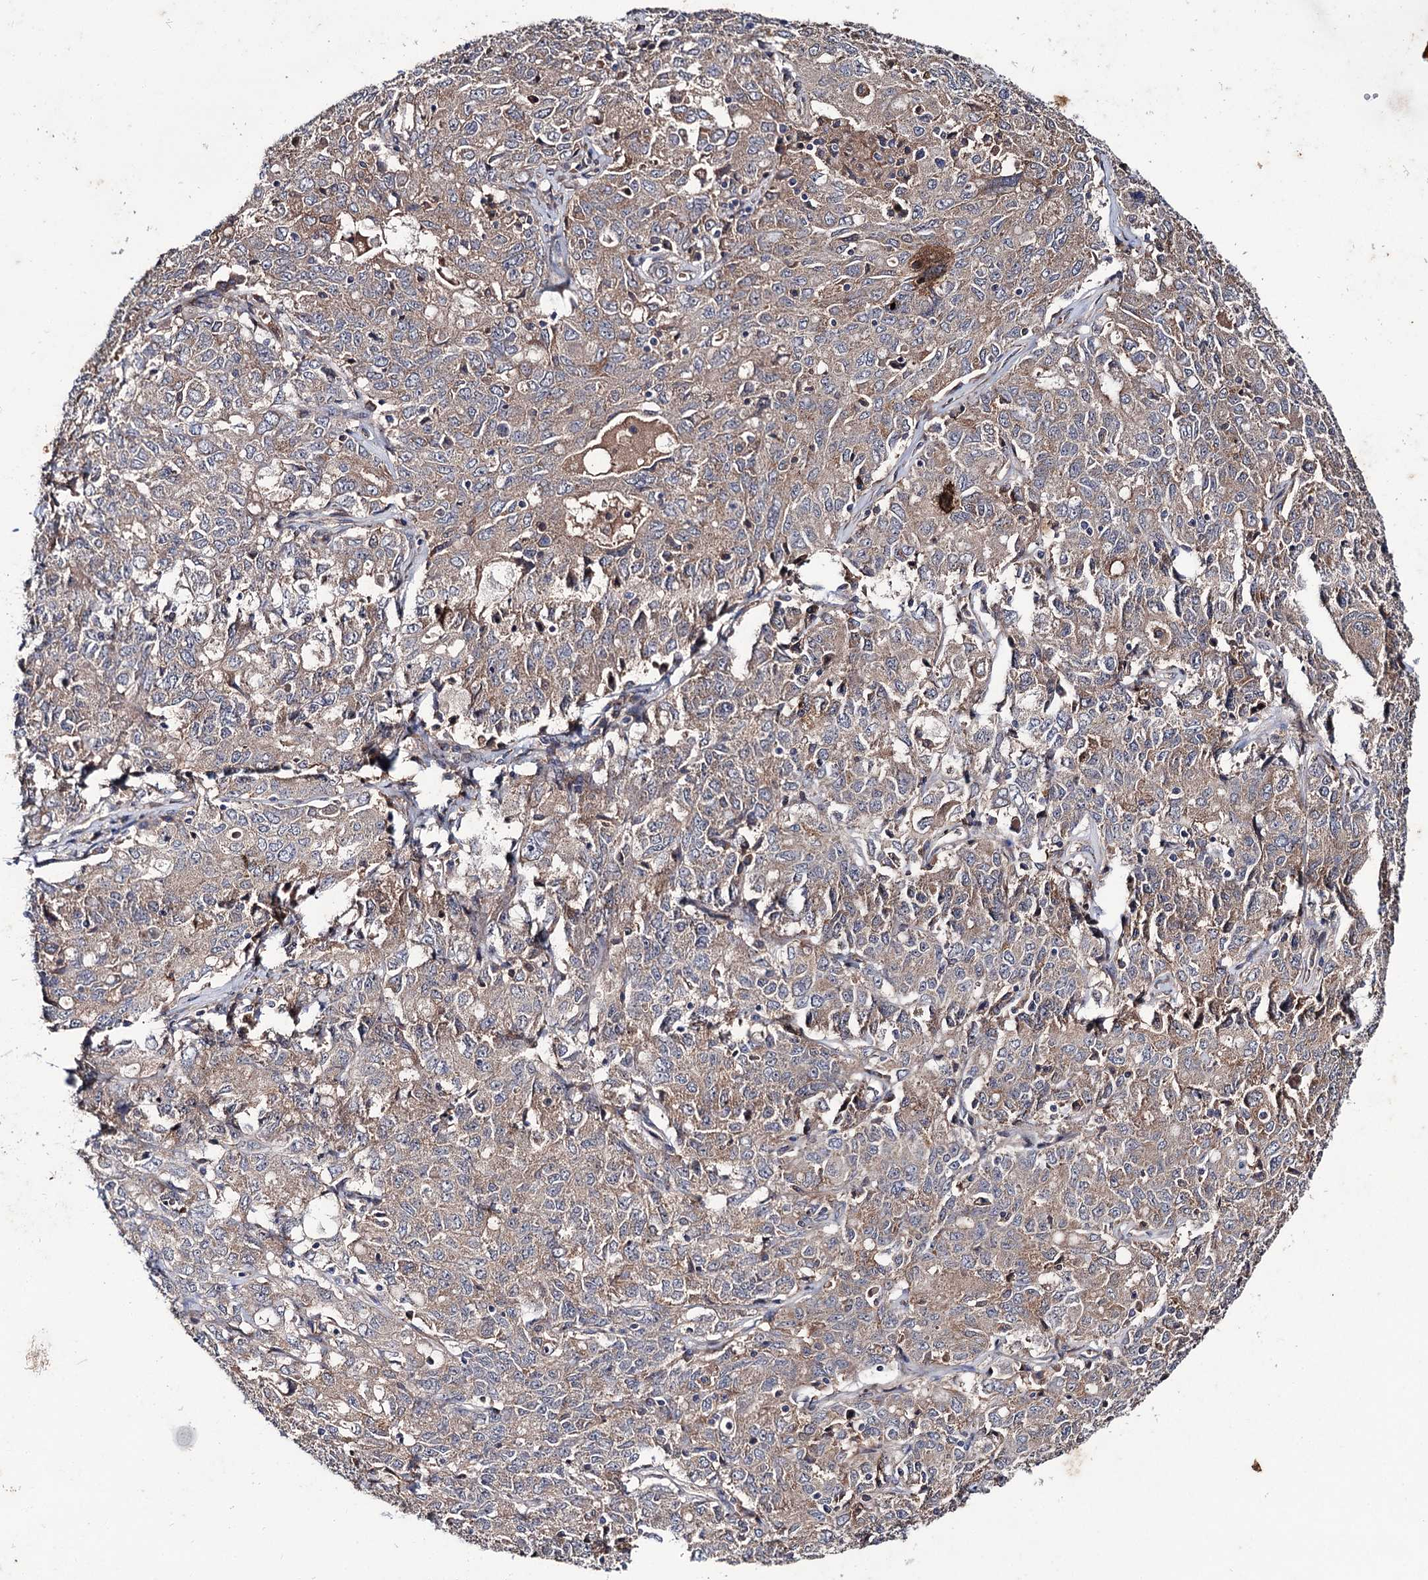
{"staining": {"intensity": "weak", "quantity": ">75%", "location": "cytoplasmic/membranous"}, "tissue": "ovarian cancer", "cell_type": "Tumor cells", "image_type": "cancer", "snomed": [{"axis": "morphology", "description": "Carcinoma, endometroid"}, {"axis": "topography", "description": "Ovary"}], "caption": "Tumor cells display weak cytoplasmic/membranous staining in approximately >75% of cells in ovarian cancer. (Brightfield microscopy of DAB IHC at high magnification).", "gene": "PTPN3", "patient": {"sex": "female", "age": 62}}